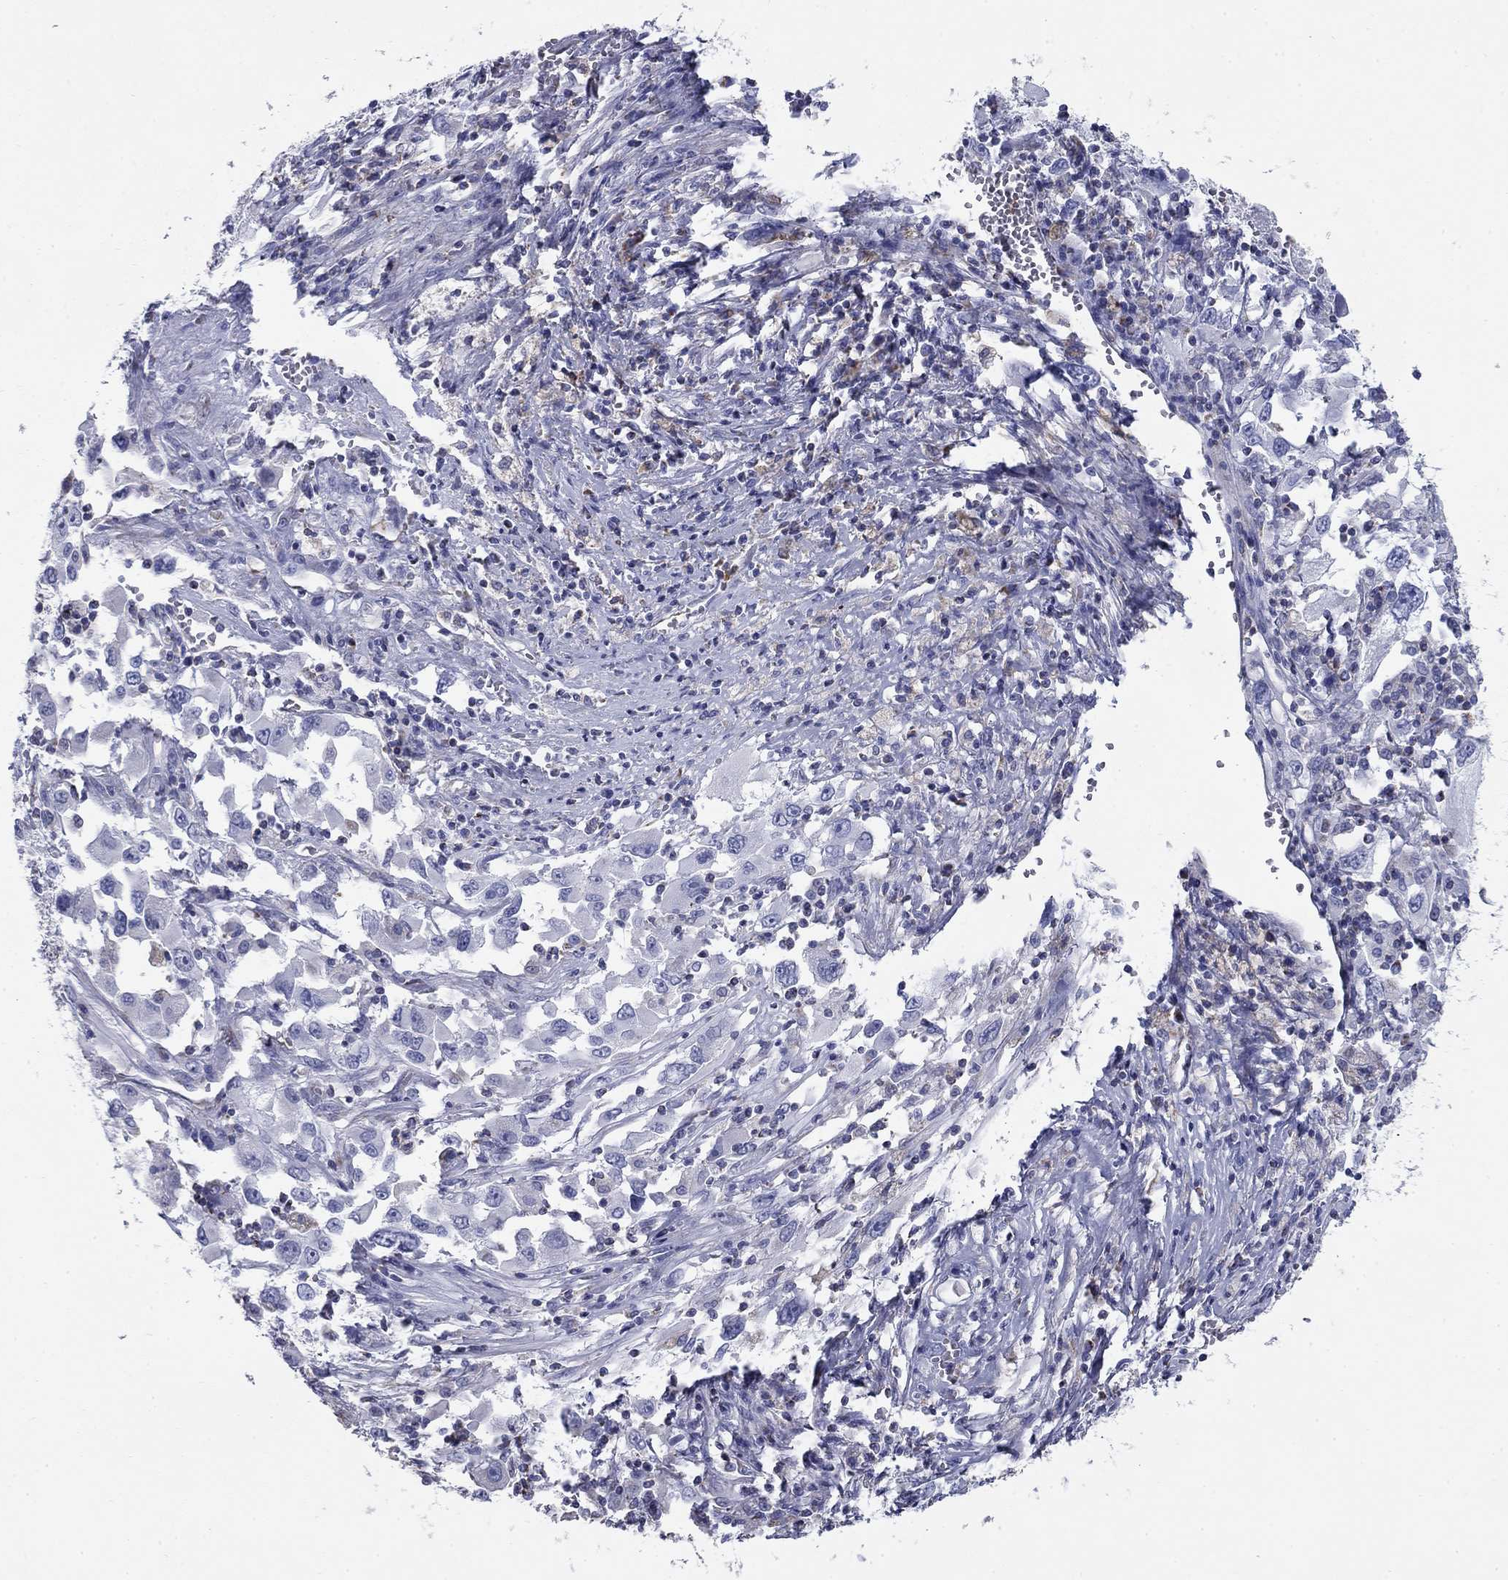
{"staining": {"intensity": "negative", "quantity": "none", "location": "none"}, "tissue": "melanoma", "cell_type": "Tumor cells", "image_type": "cancer", "snomed": [{"axis": "morphology", "description": "Malignant melanoma, Metastatic site"}, {"axis": "topography", "description": "Soft tissue"}], "caption": "Protein analysis of melanoma displays no significant positivity in tumor cells.", "gene": "NDUFA4L2", "patient": {"sex": "male", "age": 50}}